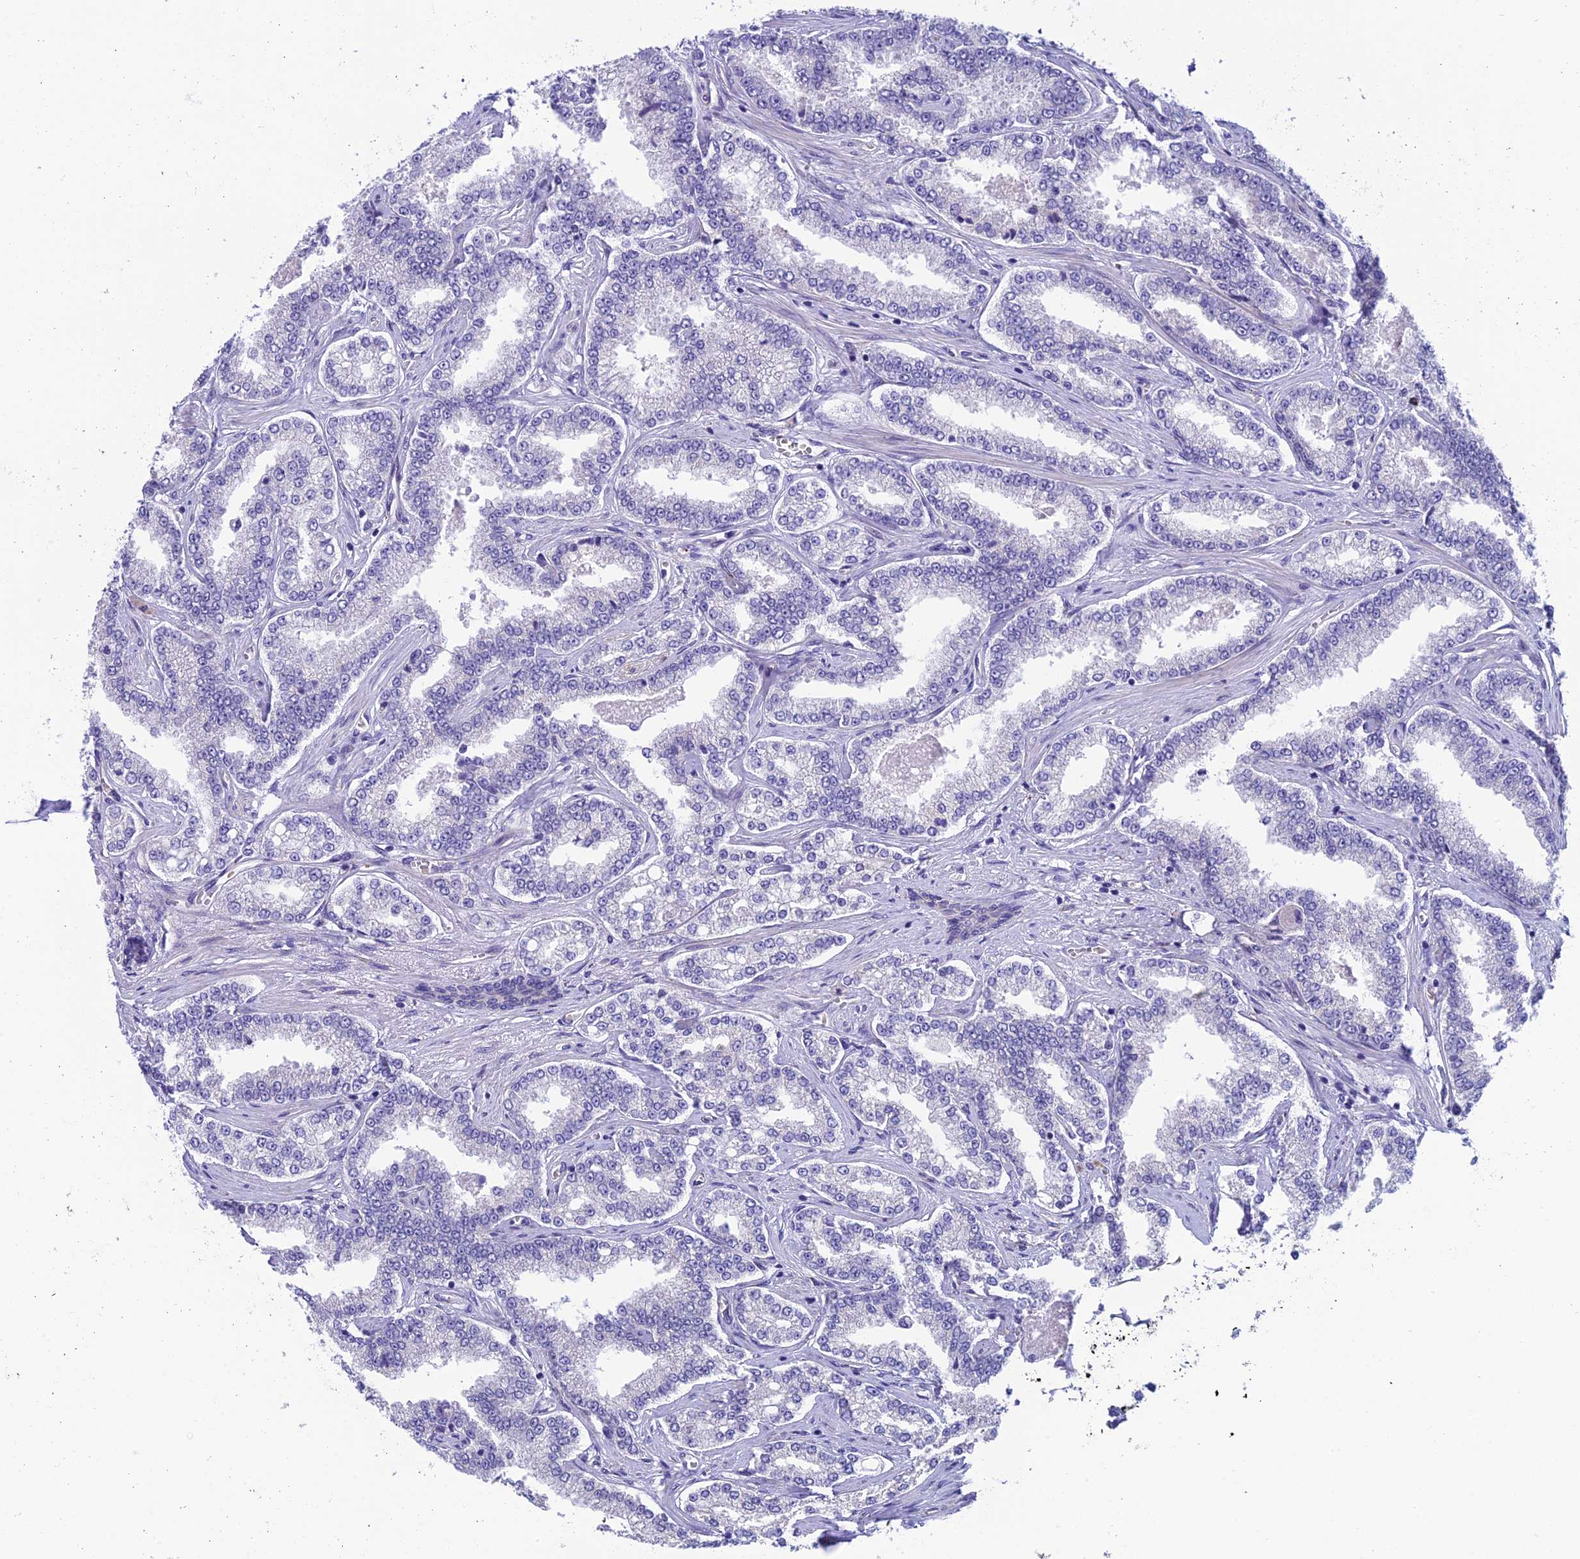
{"staining": {"intensity": "negative", "quantity": "none", "location": "none"}, "tissue": "prostate cancer", "cell_type": "Tumor cells", "image_type": "cancer", "snomed": [{"axis": "morphology", "description": "Normal tissue, NOS"}, {"axis": "morphology", "description": "Adenocarcinoma, High grade"}, {"axis": "topography", "description": "Prostate"}], "caption": "Prostate high-grade adenocarcinoma was stained to show a protein in brown. There is no significant positivity in tumor cells.", "gene": "MACIR", "patient": {"sex": "male", "age": 83}}